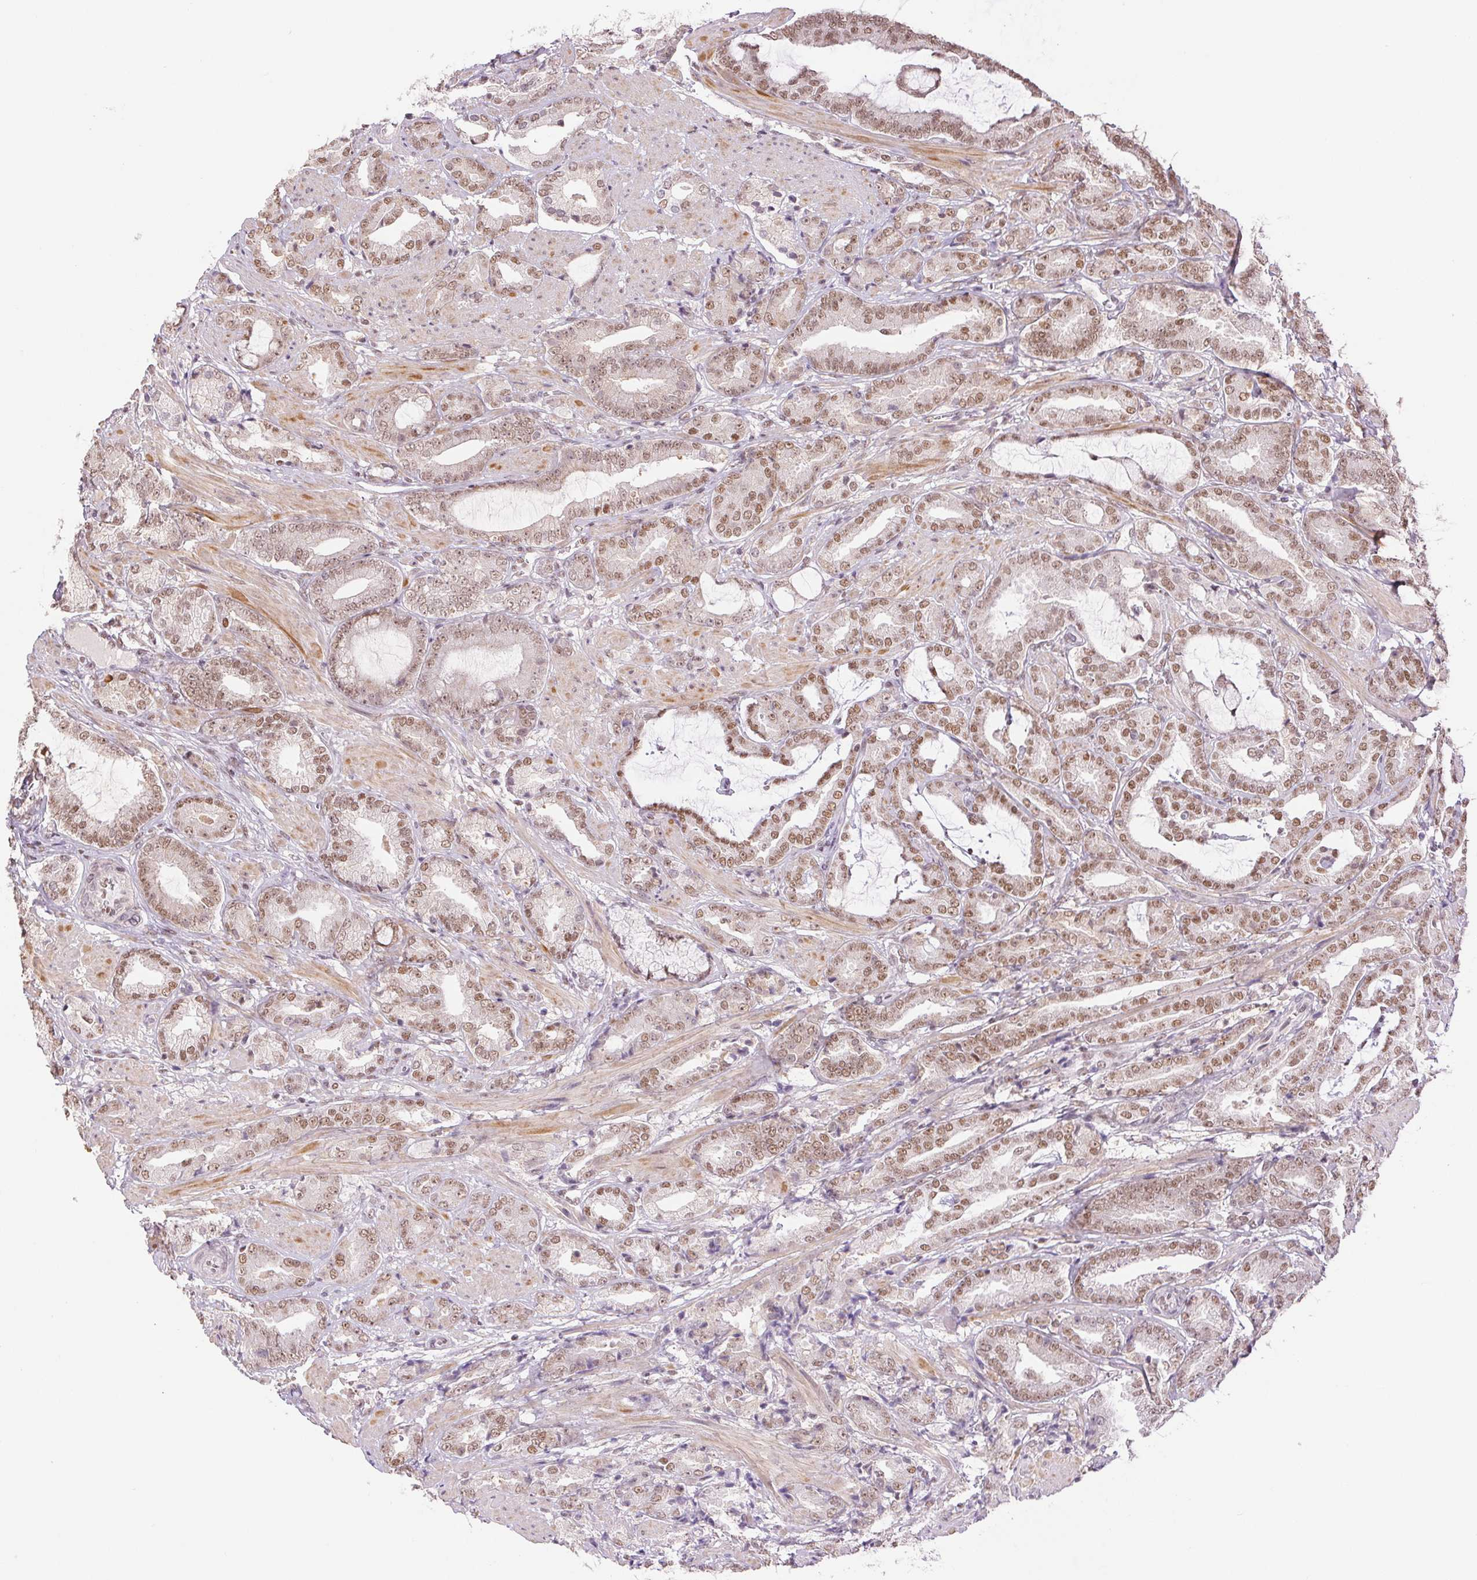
{"staining": {"intensity": "moderate", "quantity": "25%-75%", "location": "nuclear"}, "tissue": "prostate cancer", "cell_type": "Tumor cells", "image_type": "cancer", "snomed": [{"axis": "morphology", "description": "Adenocarcinoma, High grade"}, {"axis": "topography", "description": "Prostate"}], "caption": "Immunohistochemical staining of prostate cancer shows medium levels of moderate nuclear expression in approximately 25%-75% of tumor cells.", "gene": "RPRD1B", "patient": {"sex": "male", "age": 56}}